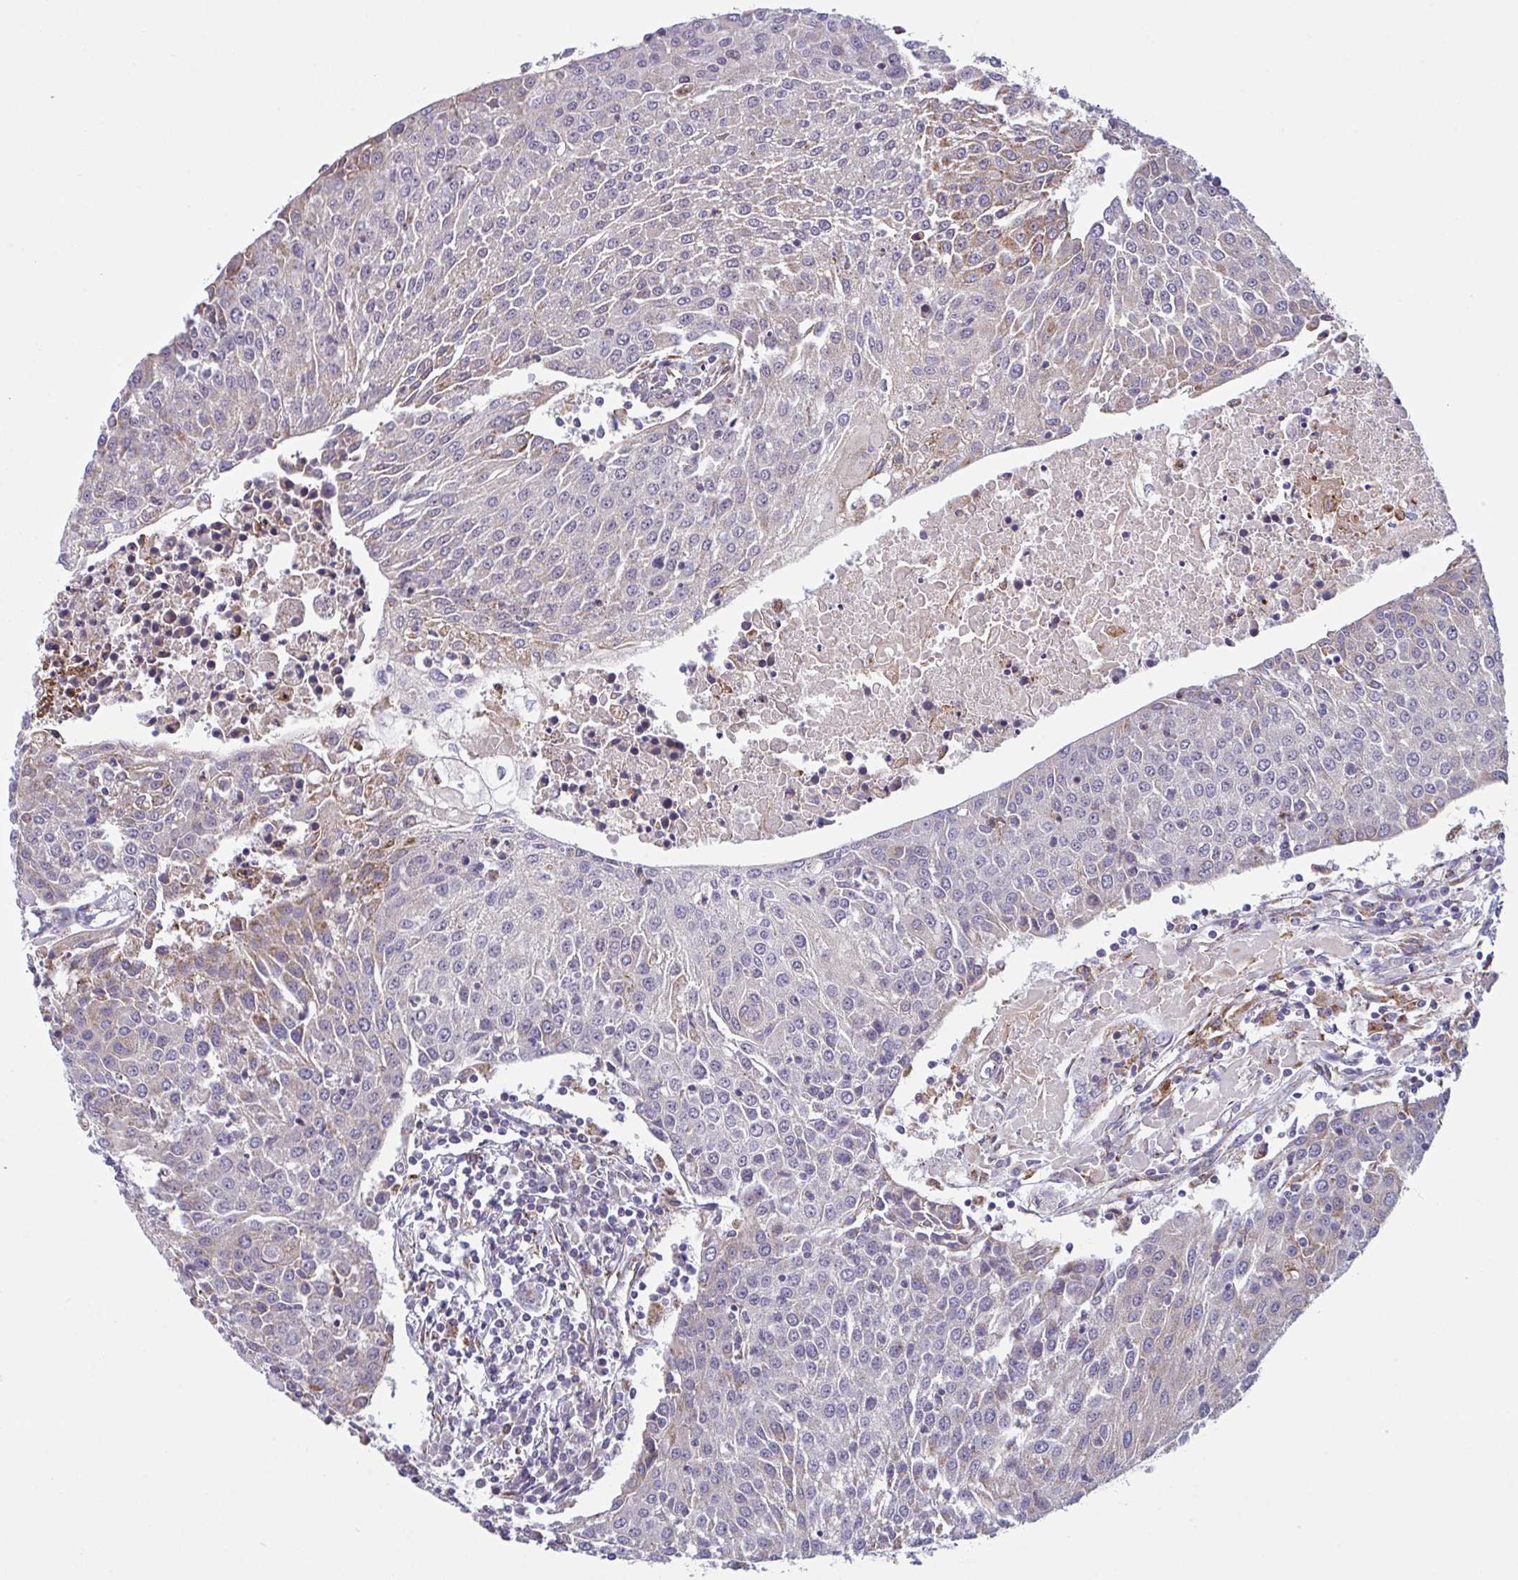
{"staining": {"intensity": "weak", "quantity": "<25%", "location": "cytoplasmic/membranous"}, "tissue": "urothelial cancer", "cell_type": "Tumor cells", "image_type": "cancer", "snomed": [{"axis": "morphology", "description": "Urothelial carcinoma, High grade"}, {"axis": "topography", "description": "Urinary bladder"}], "caption": "Tumor cells show no significant protein staining in high-grade urothelial carcinoma. (DAB (3,3'-diaminobenzidine) immunohistochemistry with hematoxylin counter stain).", "gene": "XAF1", "patient": {"sex": "female", "age": 85}}